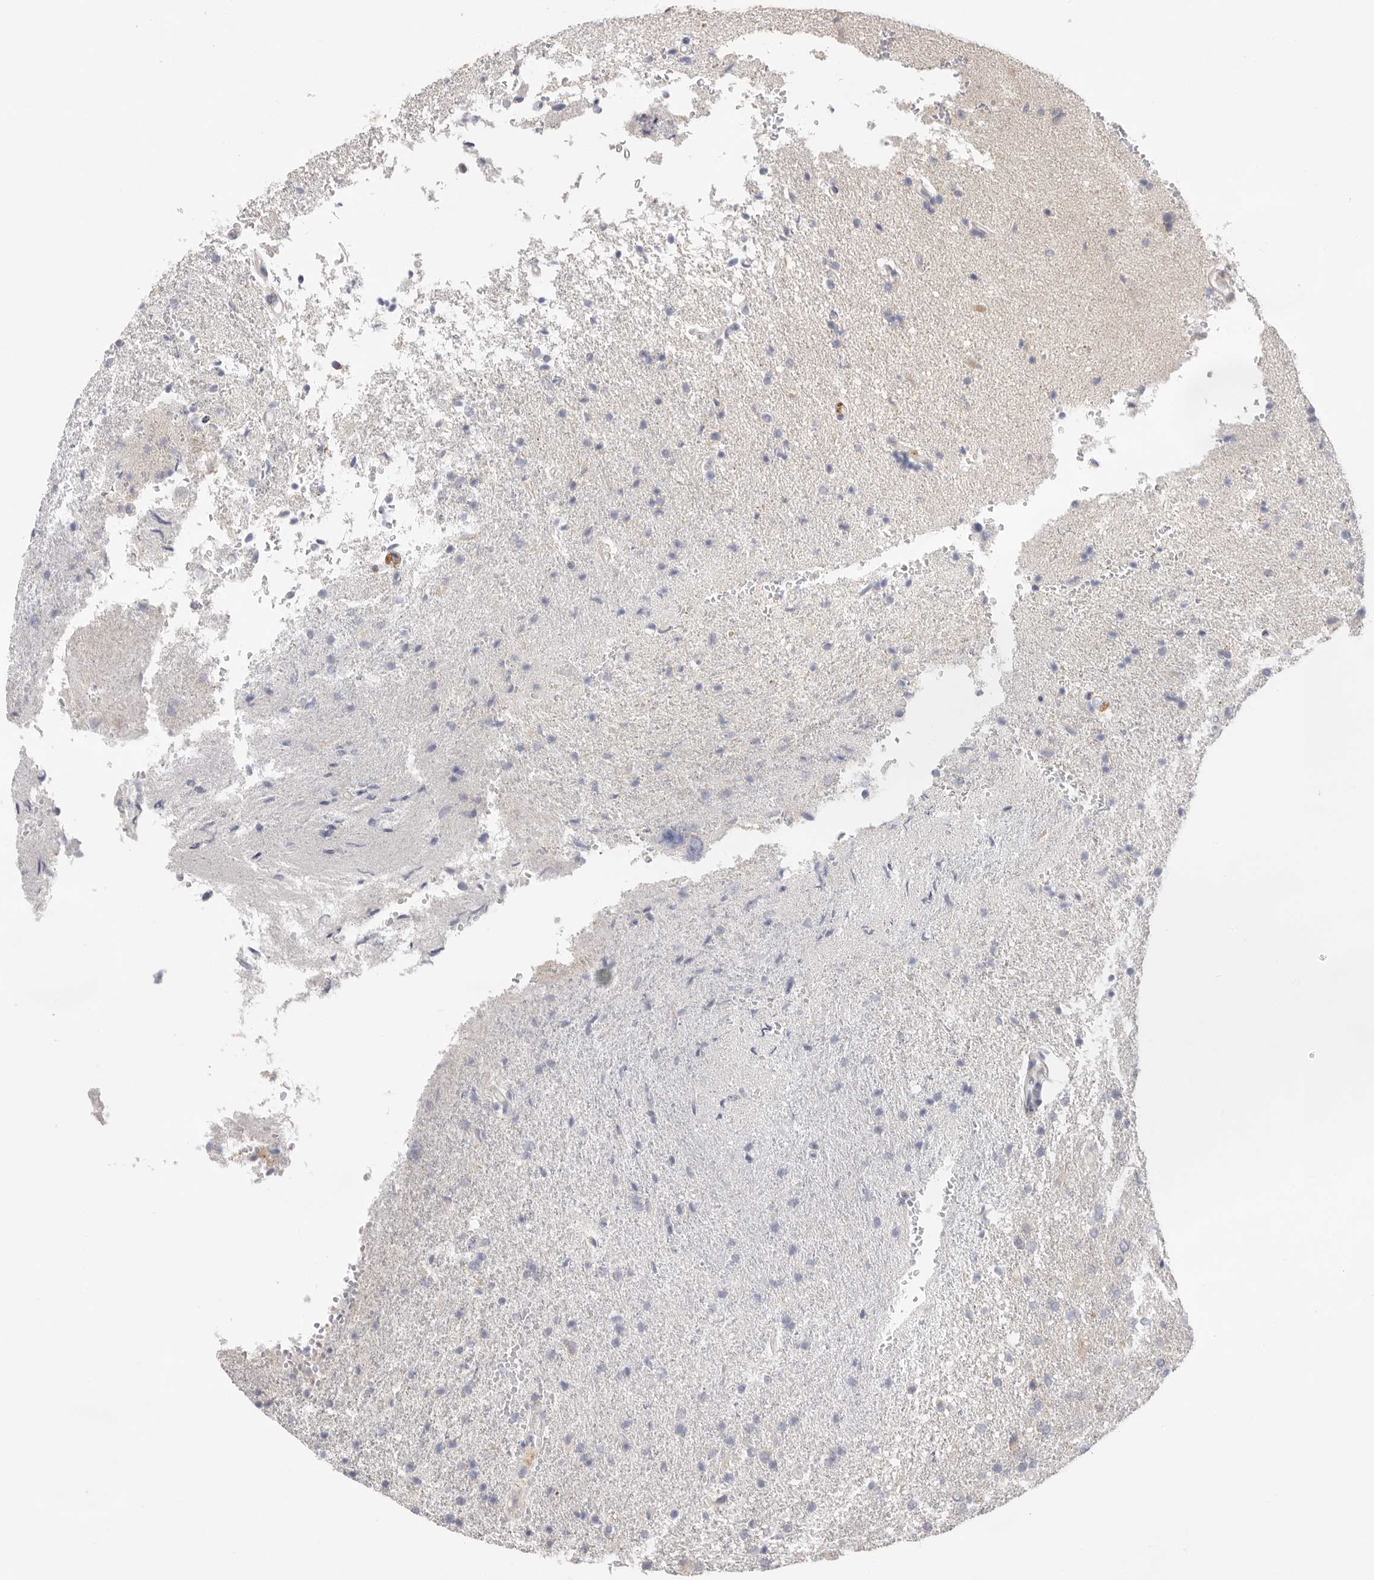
{"staining": {"intensity": "negative", "quantity": "none", "location": "none"}, "tissue": "glioma", "cell_type": "Tumor cells", "image_type": "cancer", "snomed": [{"axis": "morphology", "description": "Glioma, malignant, High grade"}, {"axis": "topography", "description": "Brain"}], "caption": "Immunohistochemical staining of malignant high-grade glioma shows no significant staining in tumor cells.", "gene": "USH1C", "patient": {"sex": "male", "age": 72}}